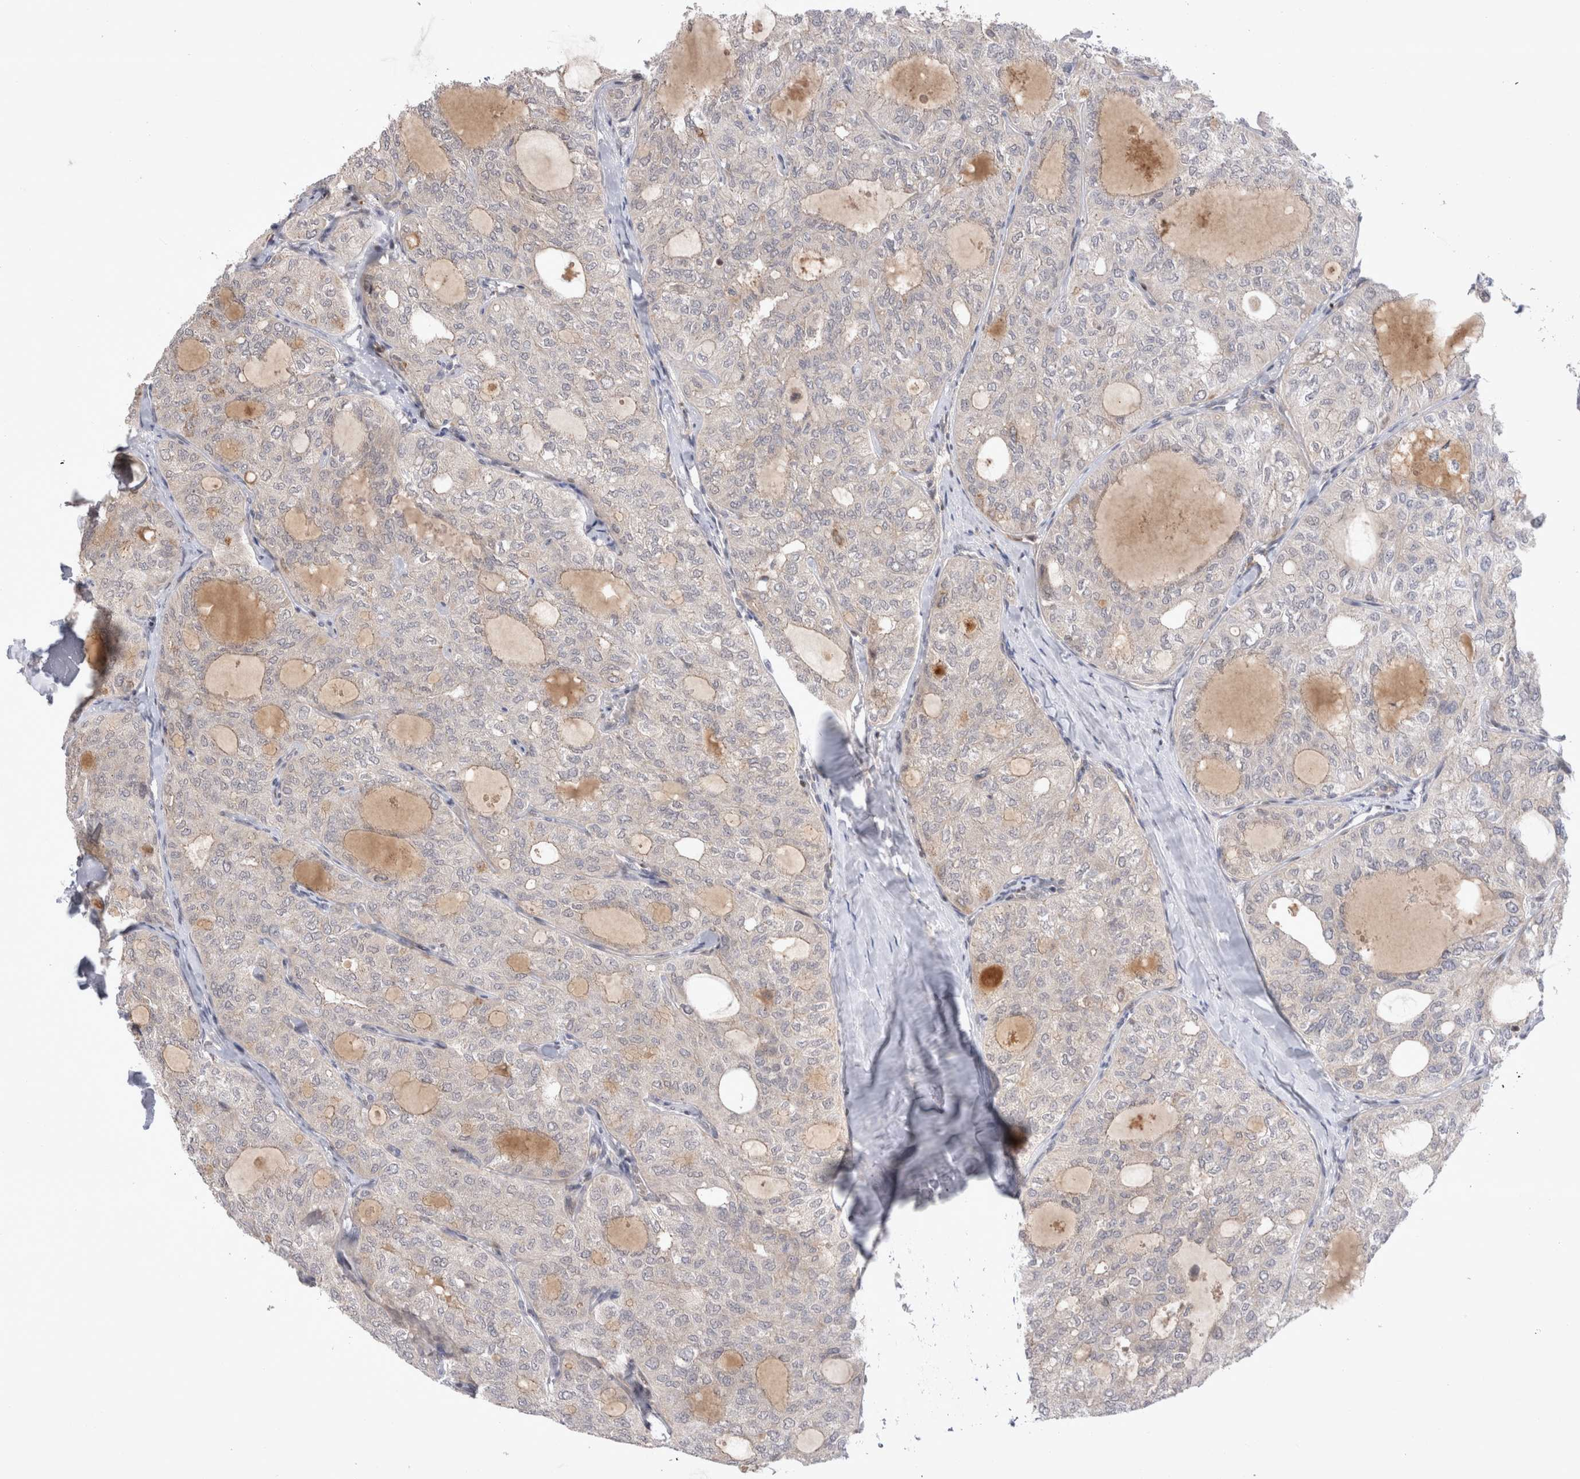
{"staining": {"intensity": "negative", "quantity": "none", "location": "none"}, "tissue": "thyroid cancer", "cell_type": "Tumor cells", "image_type": "cancer", "snomed": [{"axis": "morphology", "description": "Follicular adenoma carcinoma, NOS"}, {"axis": "topography", "description": "Thyroid gland"}], "caption": "Micrograph shows no protein expression in tumor cells of thyroid follicular adenoma carcinoma tissue.", "gene": "PLEKHM1", "patient": {"sex": "male", "age": 75}}